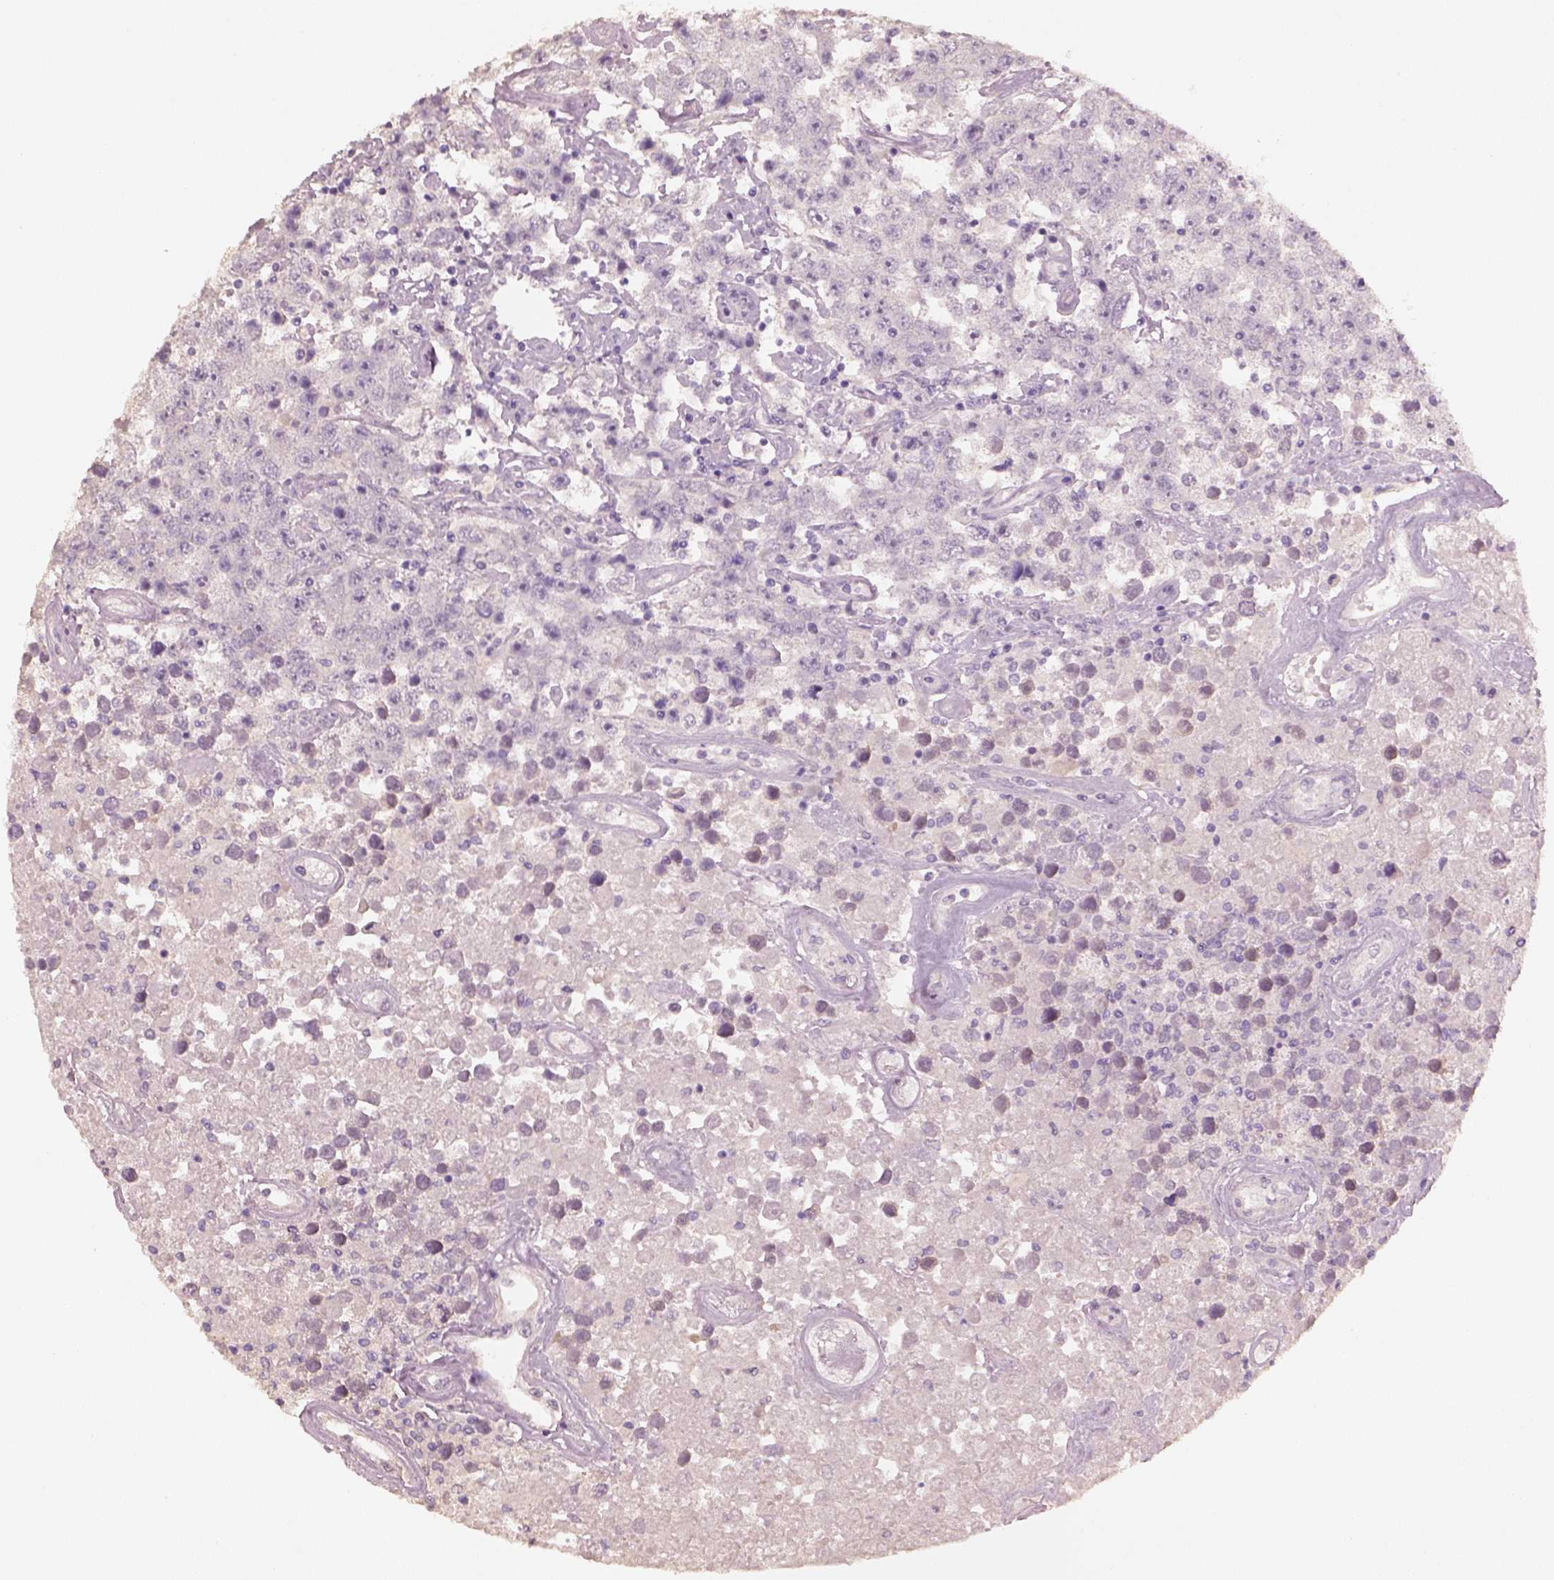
{"staining": {"intensity": "negative", "quantity": "none", "location": "none"}, "tissue": "testis cancer", "cell_type": "Tumor cells", "image_type": "cancer", "snomed": [{"axis": "morphology", "description": "Seminoma, NOS"}, {"axis": "topography", "description": "Testis"}], "caption": "The micrograph reveals no significant expression in tumor cells of testis cancer.", "gene": "KCNIP3", "patient": {"sex": "male", "age": 52}}